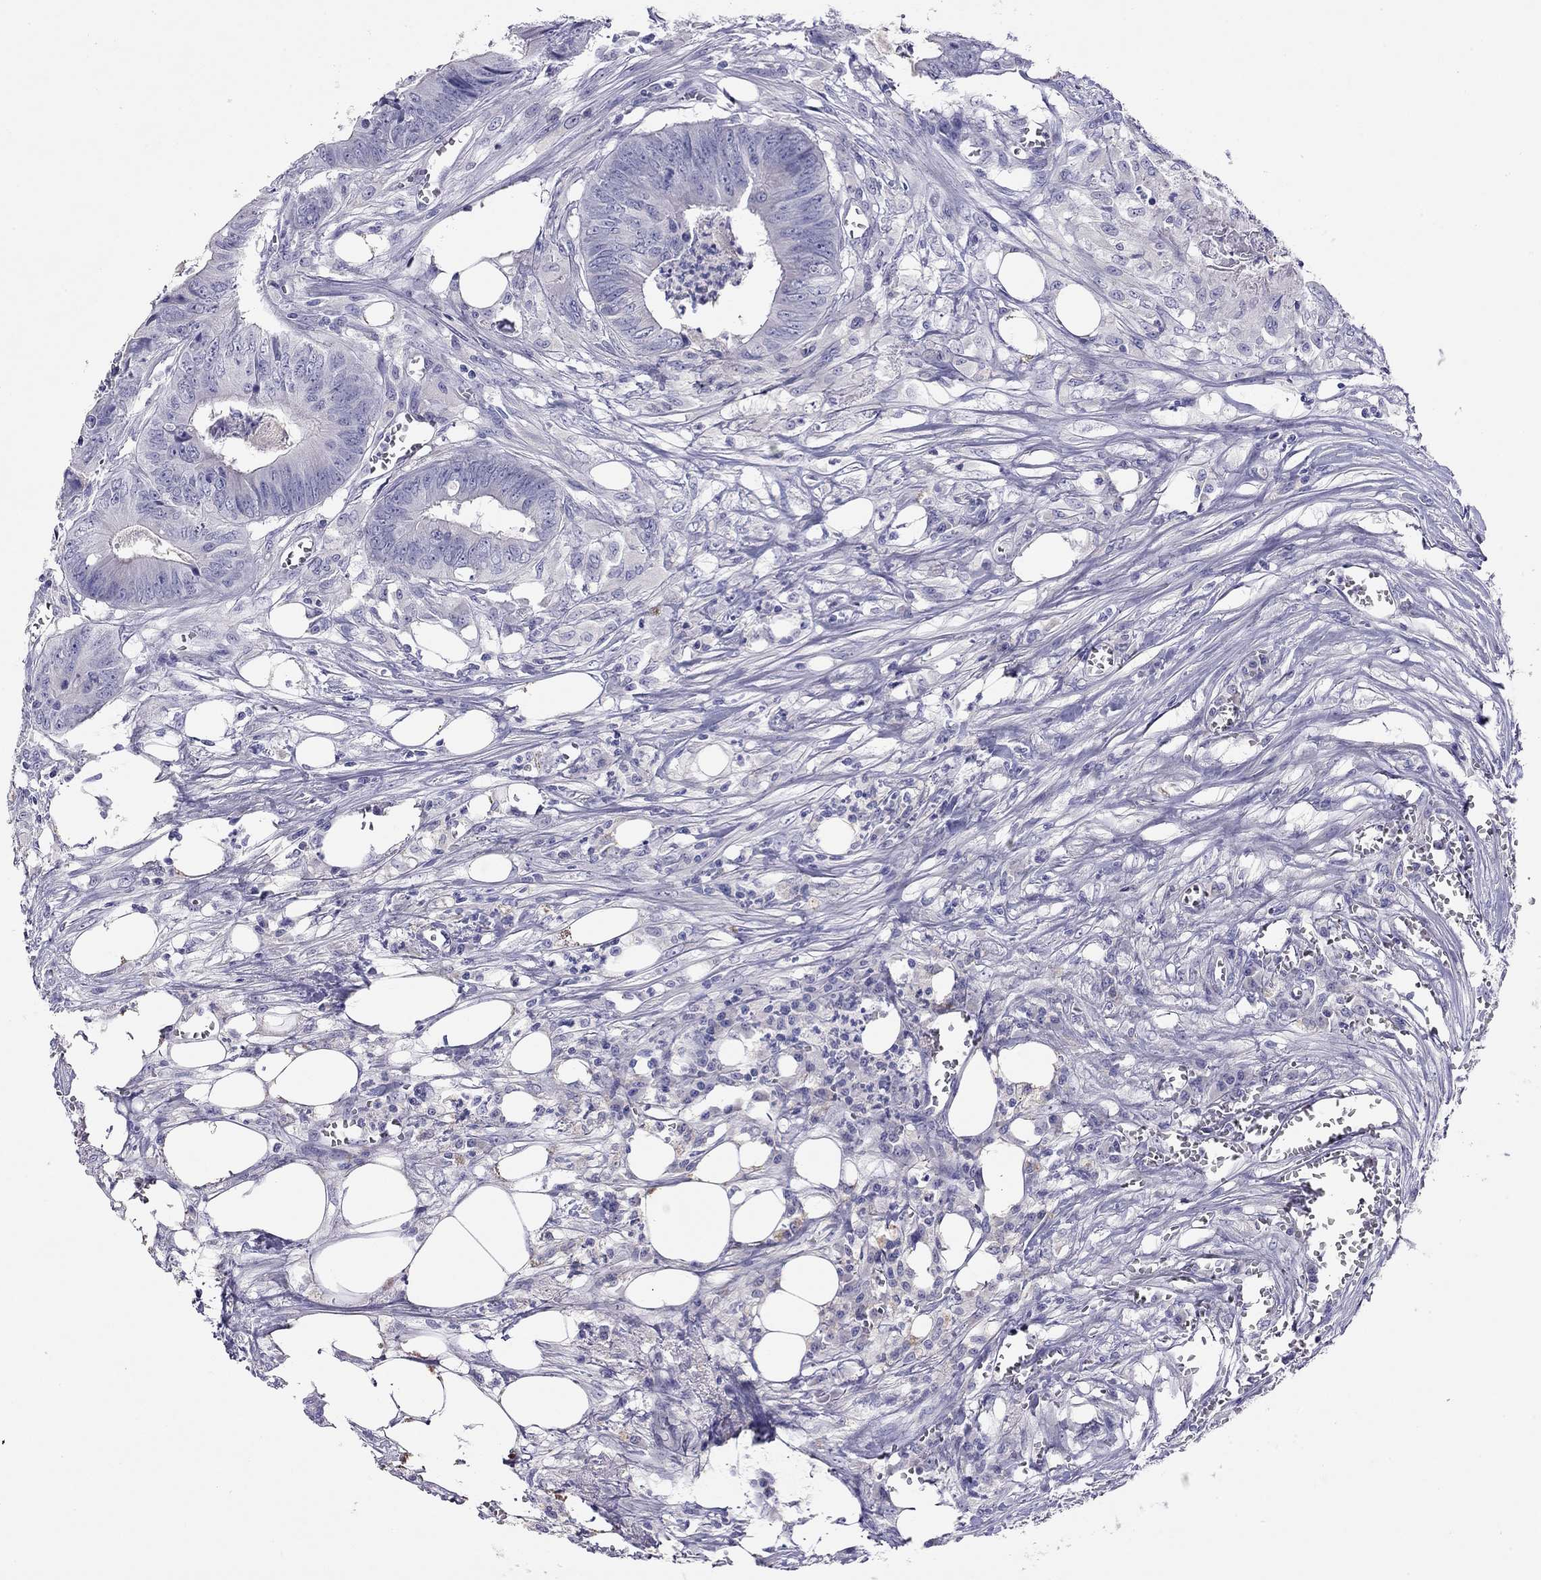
{"staining": {"intensity": "negative", "quantity": "none", "location": "none"}, "tissue": "colorectal cancer", "cell_type": "Tumor cells", "image_type": "cancer", "snomed": [{"axis": "morphology", "description": "Adenocarcinoma, NOS"}, {"axis": "topography", "description": "Colon"}], "caption": "Tumor cells are negative for protein expression in human colorectal cancer (adenocarcinoma).", "gene": "CAPNS2", "patient": {"sex": "male", "age": 84}}